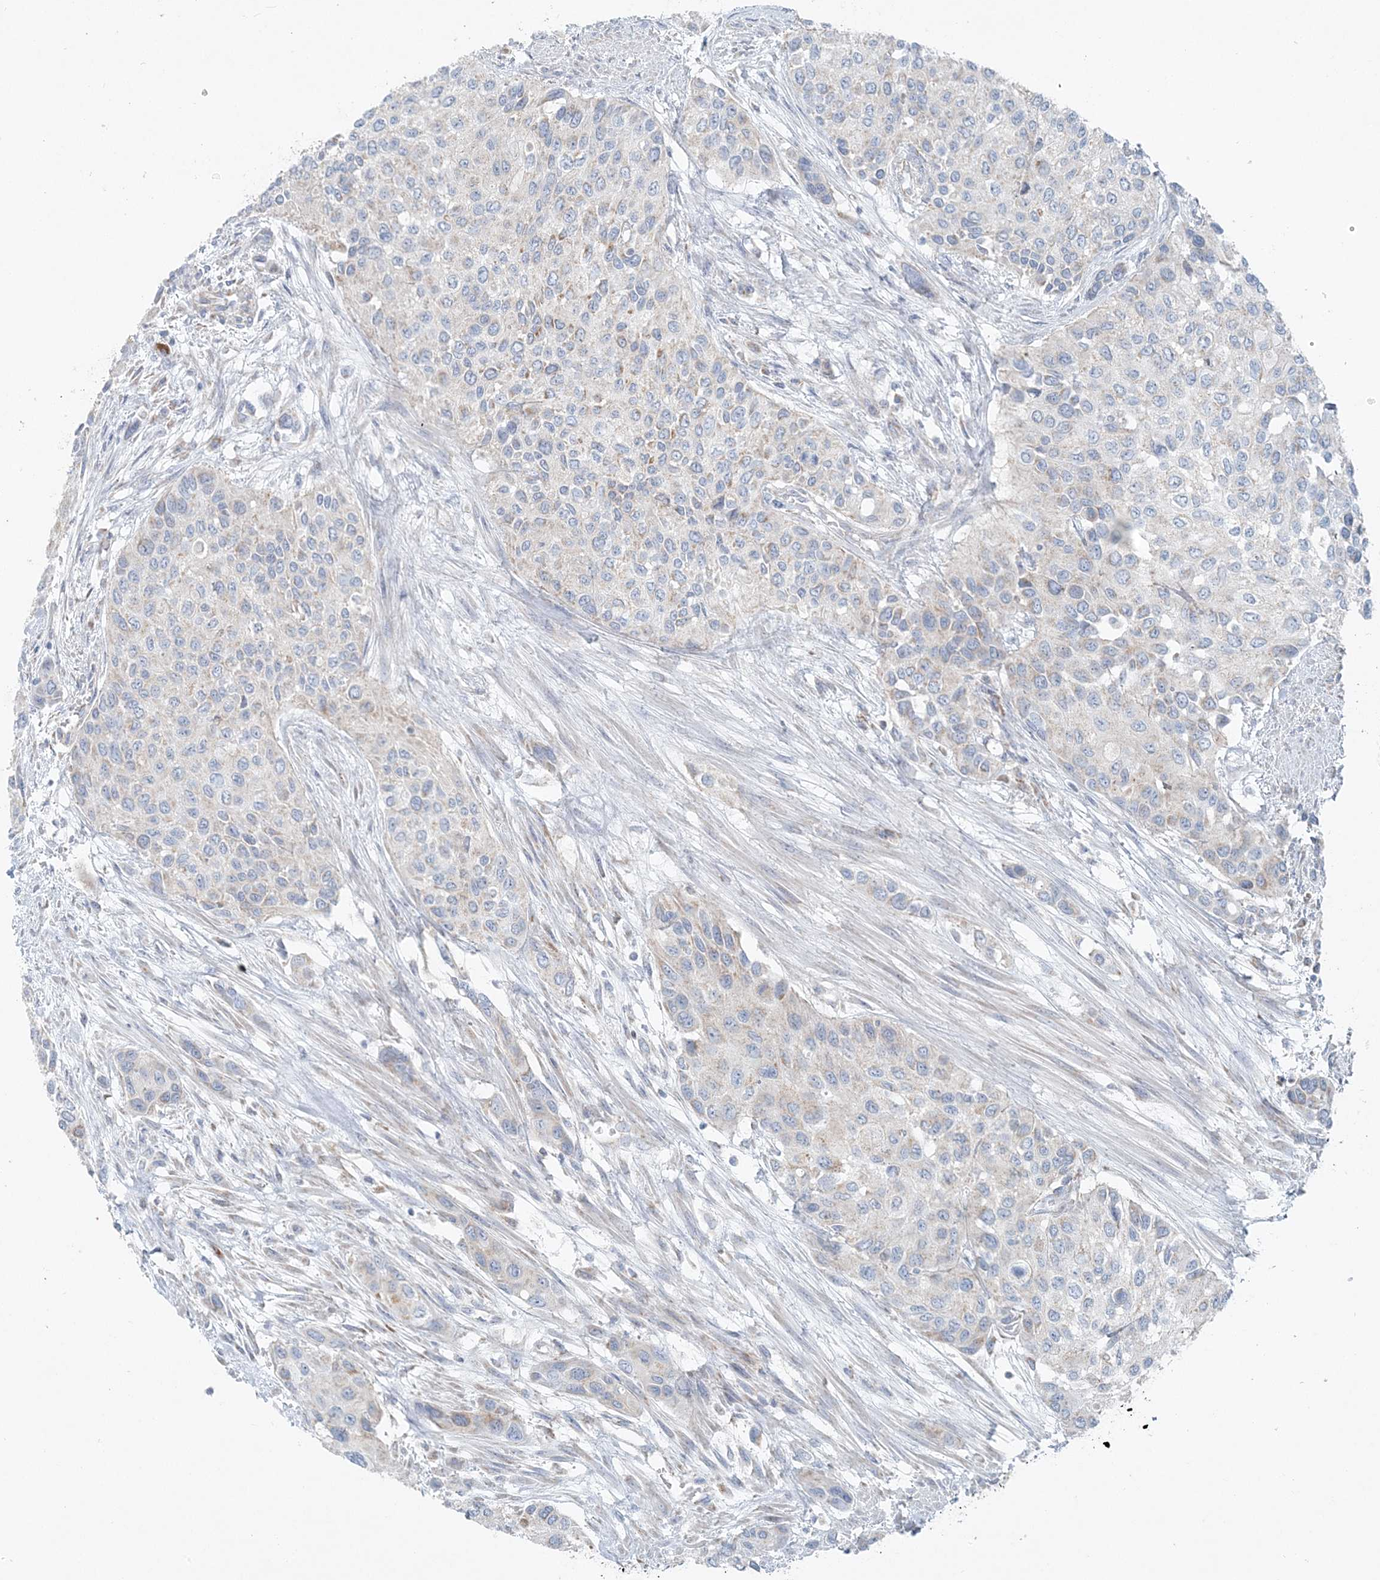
{"staining": {"intensity": "weak", "quantity": "<25%", "location": "cytoplasmic/membranous"}, "tissue": "urothelial cancer", "cell_type": "Tumor cells", "image_type": "cancer", "snomed": [{"axis": "morphology", "description": "Normal tissue, NOS"}, {"axis": "morphology", "description": "Urothelial carcinoma, High grade"}, {"axis": "topography", "description": "Vascular tissue"}, {"axis": "topography", "description": "Urinary bladder"}], "caption": "Immunohistochemistry (IHC) histopathology image of high-grade urothelial carcinoma stained for a protein (brown), which reveals no staining in tumor cells. Nuclei are stained in blue.", "gene": "PCCB", "patient": {"sex": "female", "age": 56}}